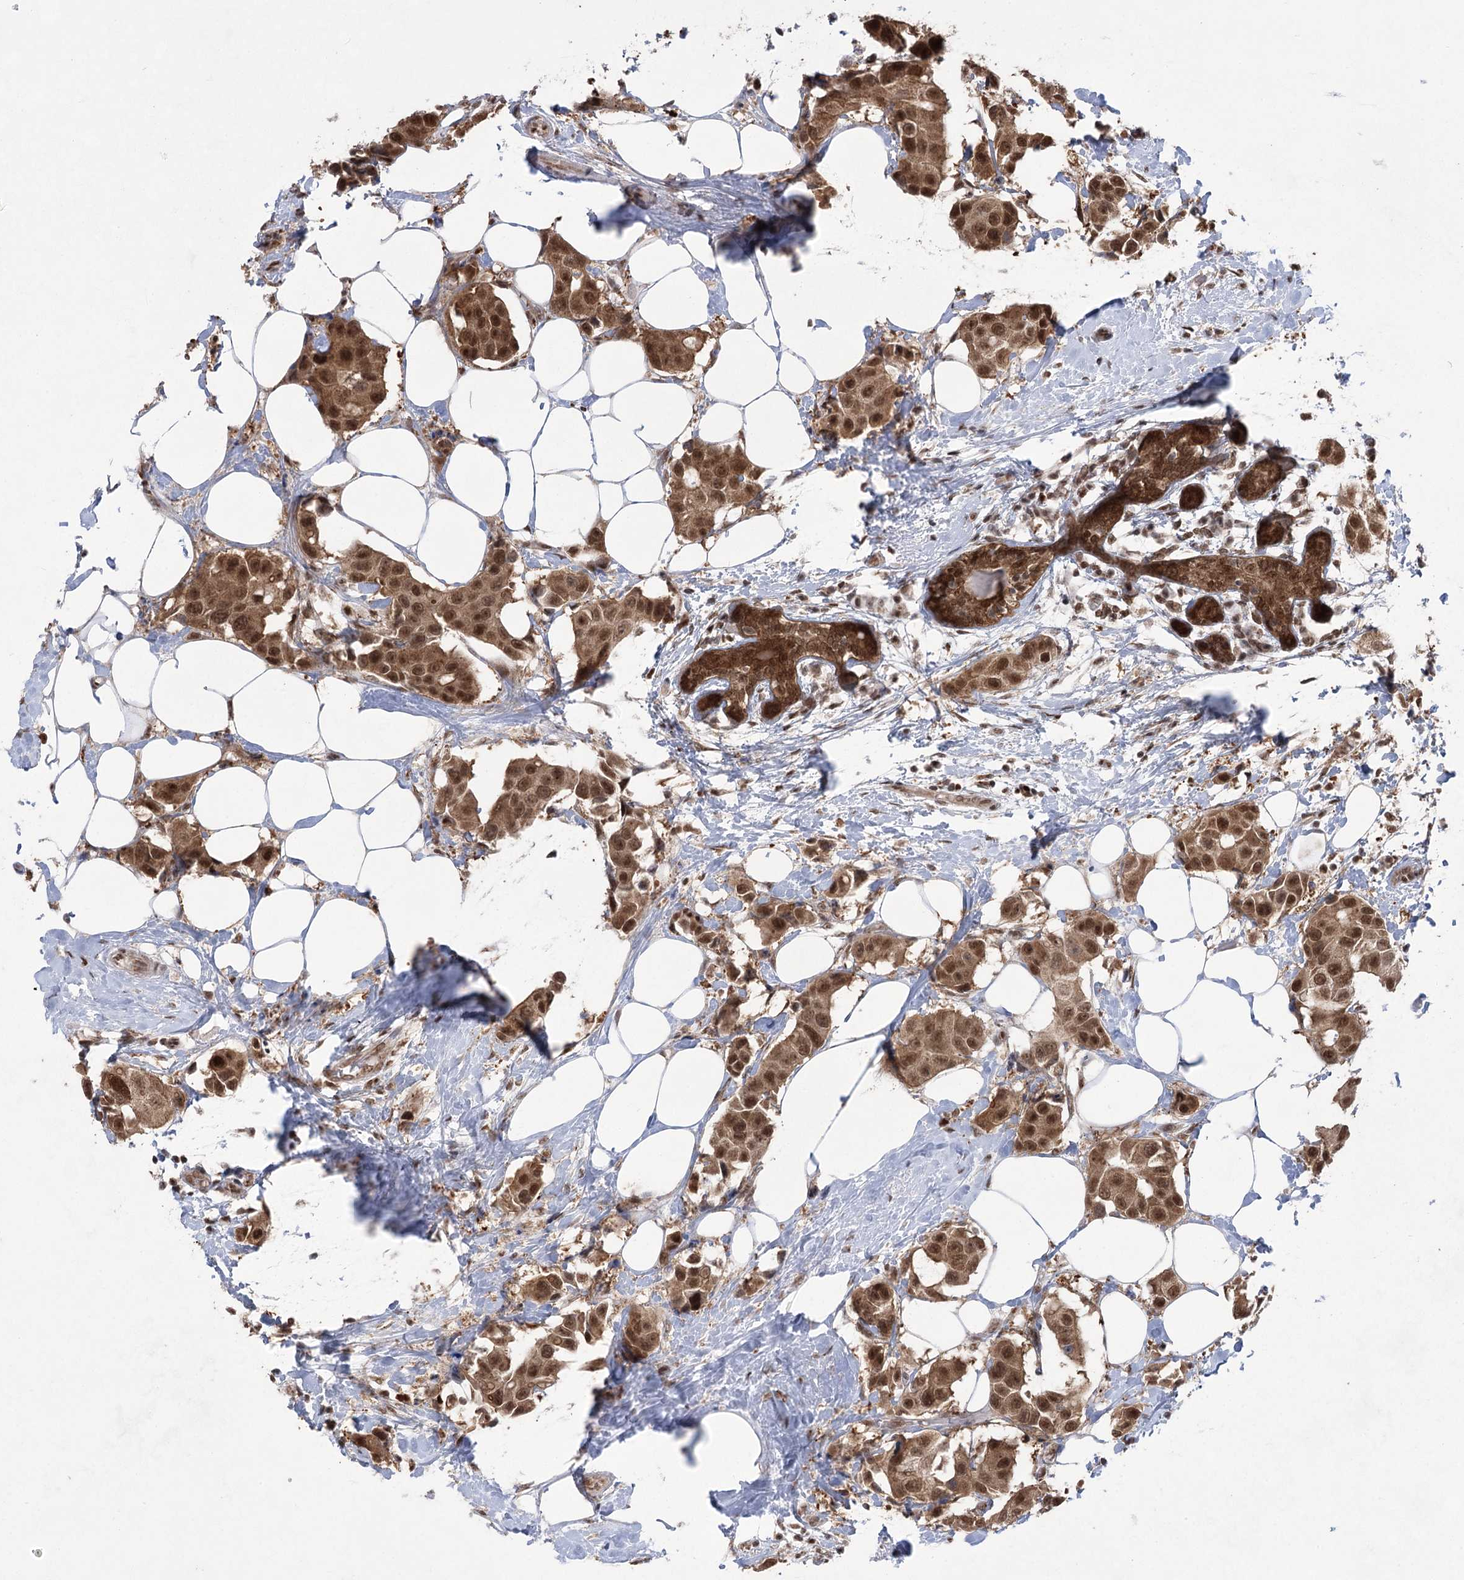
{"staining": {"intensity": "moderate", "quantity": ">75%", "location": "cytoplasmic/membranous,nuclear"}, "tissue": "breast cancer", "cell_type": "Tumor cells", "image_type": "cancer", "snomed": [{"axis": "morphology", "description": "Normal tissue, NOS"}, {"axis": "morphology", "description": "Duct carcinoma"}, {"axis": "topography", "description": "Breast"}], "caption": "Moderate cytoplasmic/membranous and nuclear staining for a protein is appreciated in approximately >75% of tumor cells of breast intraductal carcinoma using immunohistochemistry.", "gene": "ZCCHC8", "patient": {"sex": "female", "age": 39}}